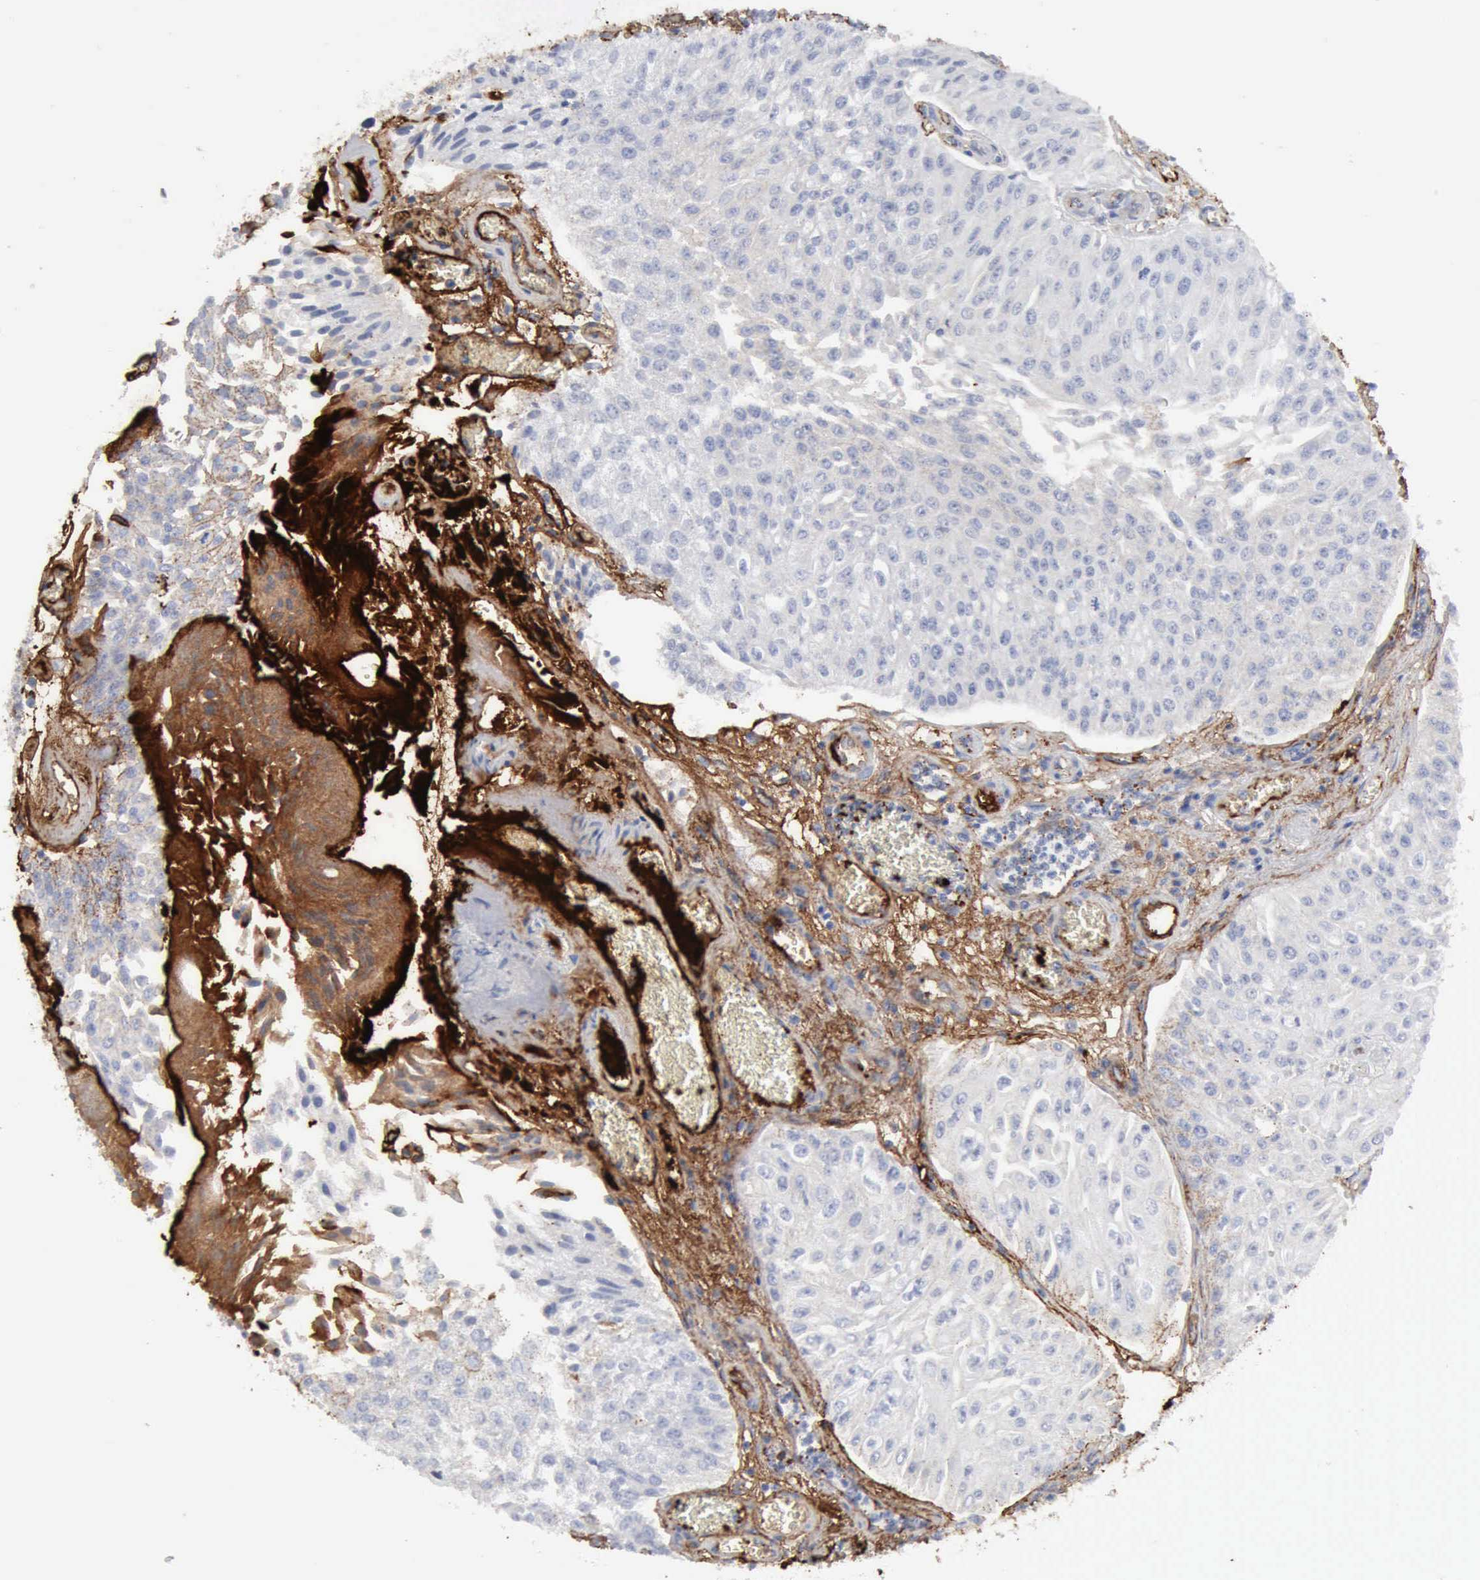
{"staining": {"intensity": "negative", "quantity": "none", "location": "none"}, "tissue": "urothelial cancer", "cell_type": "Tumor cells", "image_type": "cancer", "snomed": [{"axis": "morphology", "description": "Urothelial carcinoma, Low grade"}, {"axis": "topography", "description": "Urinary bladder"}], "caption": "Immunohistochemistry (IHC) histopathology image of neoplastic tissue: human urothelial carcinoma (low-grade) stained with DAB (3,3'-diaminobenzidine) exhibits no significant protein expression in tumor cells. (DAB immunohistochemistry (IHC), high magnification).", "gene": "C4BPA", "patient": {"sex": "male", "age": 86}}